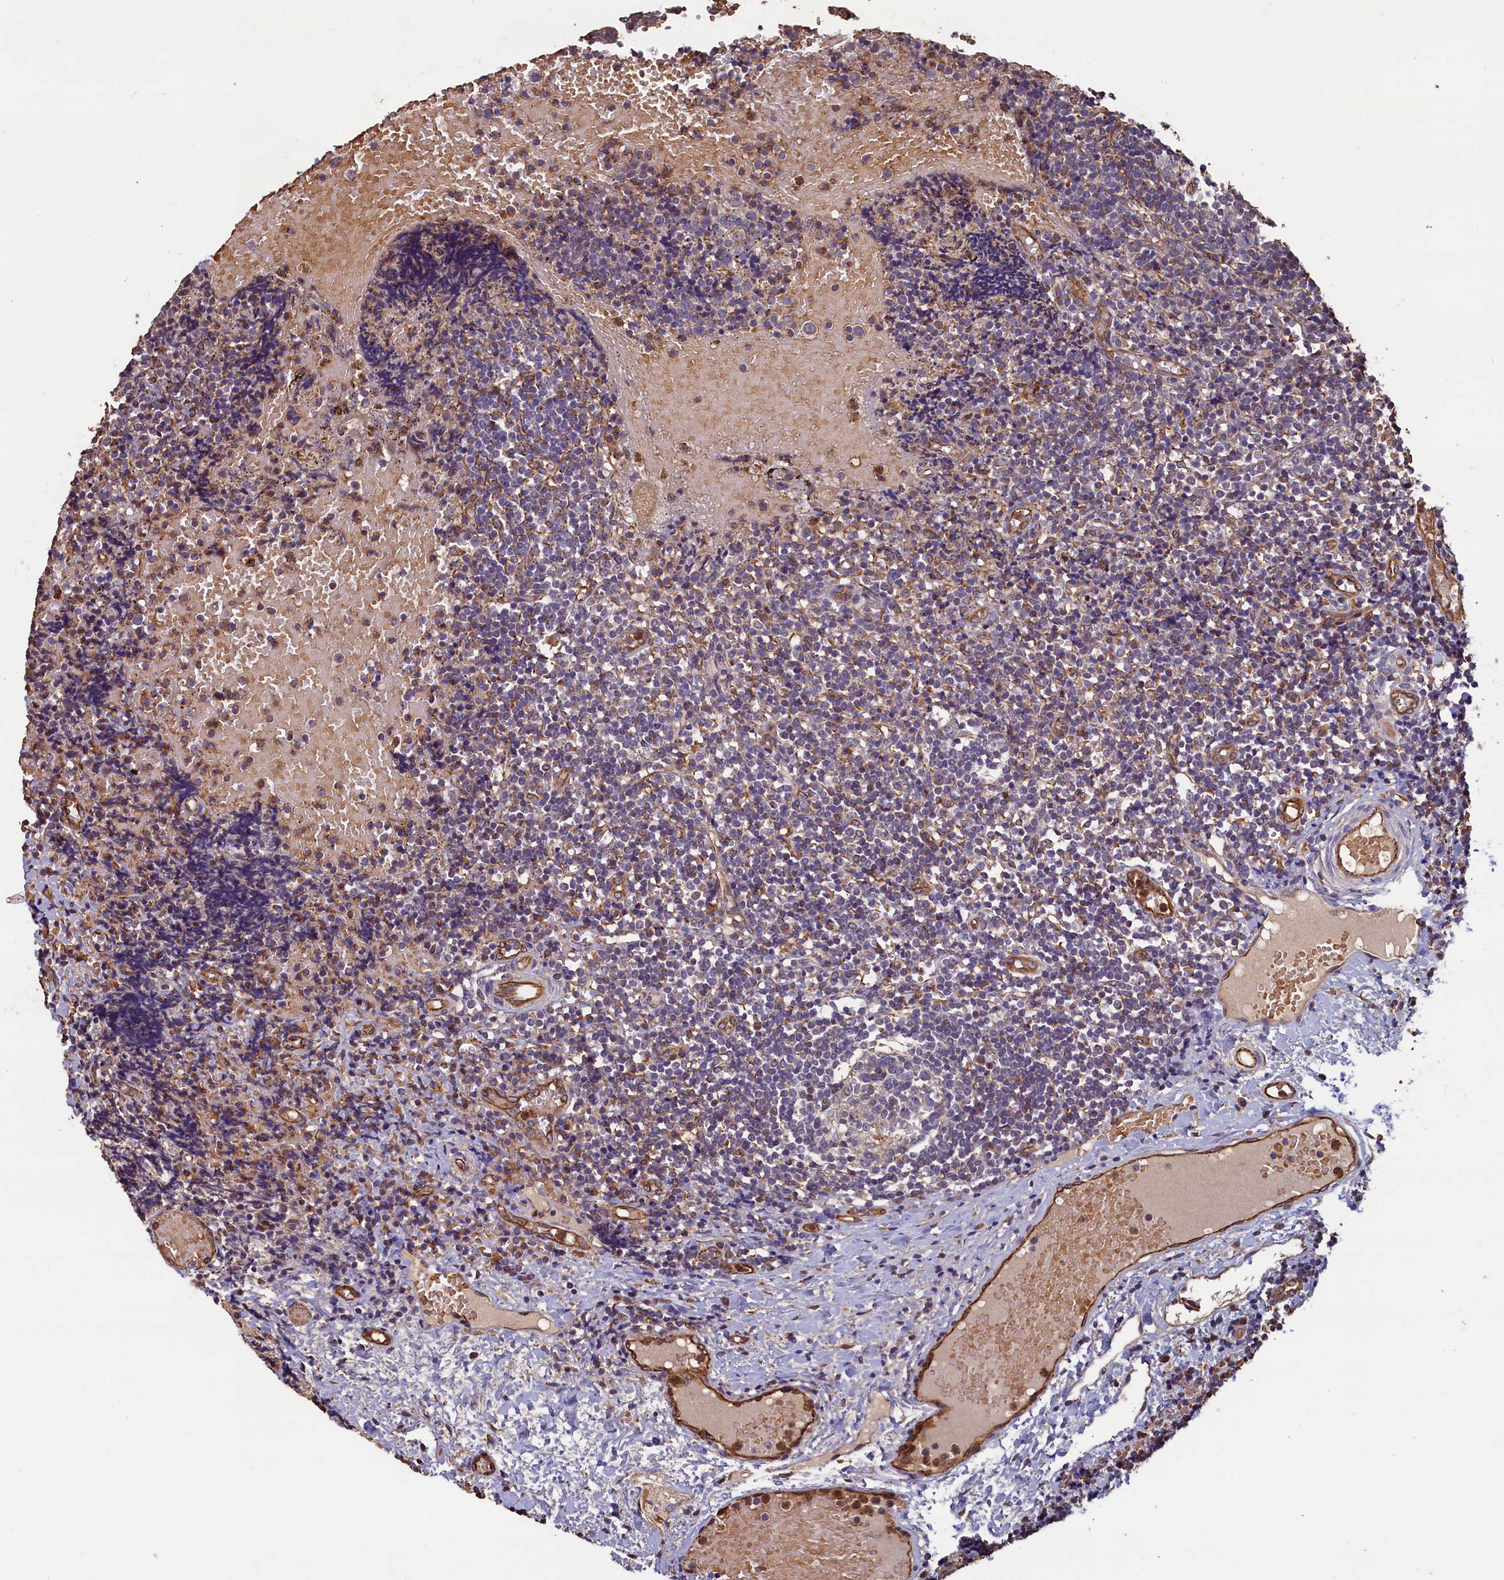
{"staining": {"intensity": "negative", "quantity": "none", "location": "none"}, "tissue": "tonsil", "cell_type": "Germinal center cells", "image_type": "normal", "snomed": [{"axis": "morphology", "description": "Normal tissue, NOS"}, {"axis": "topography", "description": "Tonsil"}], "caption": "Photomicrograph shows no protein expression in germinal center cells of benign tonsil. (Immunohistochemistry, brightfield microscopy, high magnification).", "gene": "ACSBG1", "patient": {"sex": "female", "age": 19}}